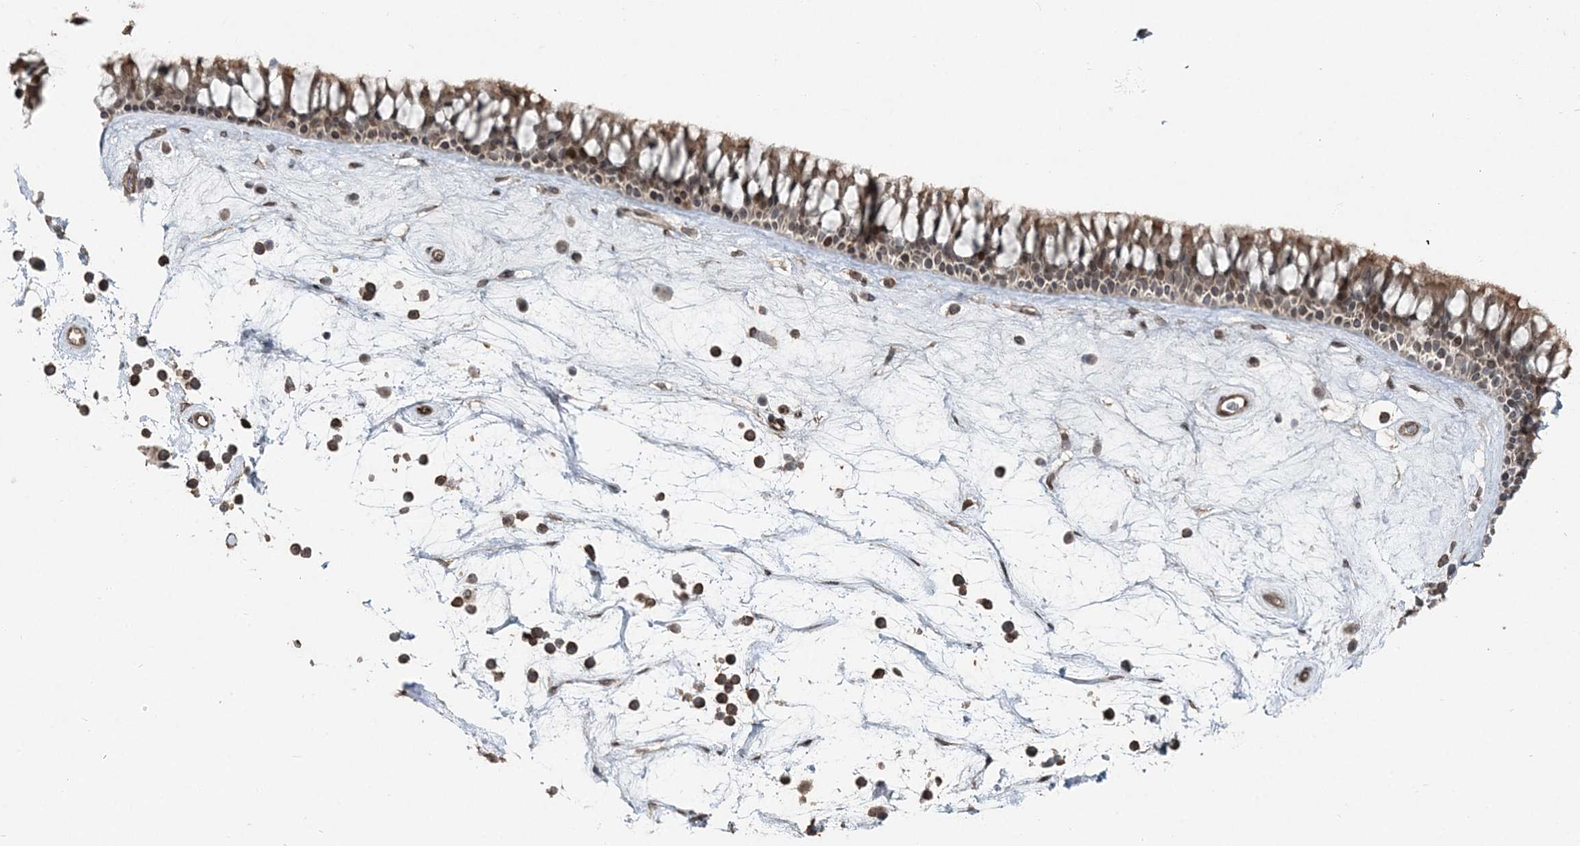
{"staining": {"intensity": "weak", "quantity": ">75%", "location": "cytoplasmic/membranous"}, "tissue": "nasopharynx", "cell_type": "Respiratory epithelial cells", "image_type": "normal", "snomed": [{"axis": "morphology", "description": "Normal tissue, NOS"}, {"axis": "topography", "description": "Nasopharynx"}], "caption": "Approximately >75% of respiratory epithelial cells in benign nasopharynx show weak cytoplasmic/membranous protein positivity as visualized by brown immunohistochemical staining.", "gene": "FBXL17", "patient": {"sex": "male", "age": 64}}